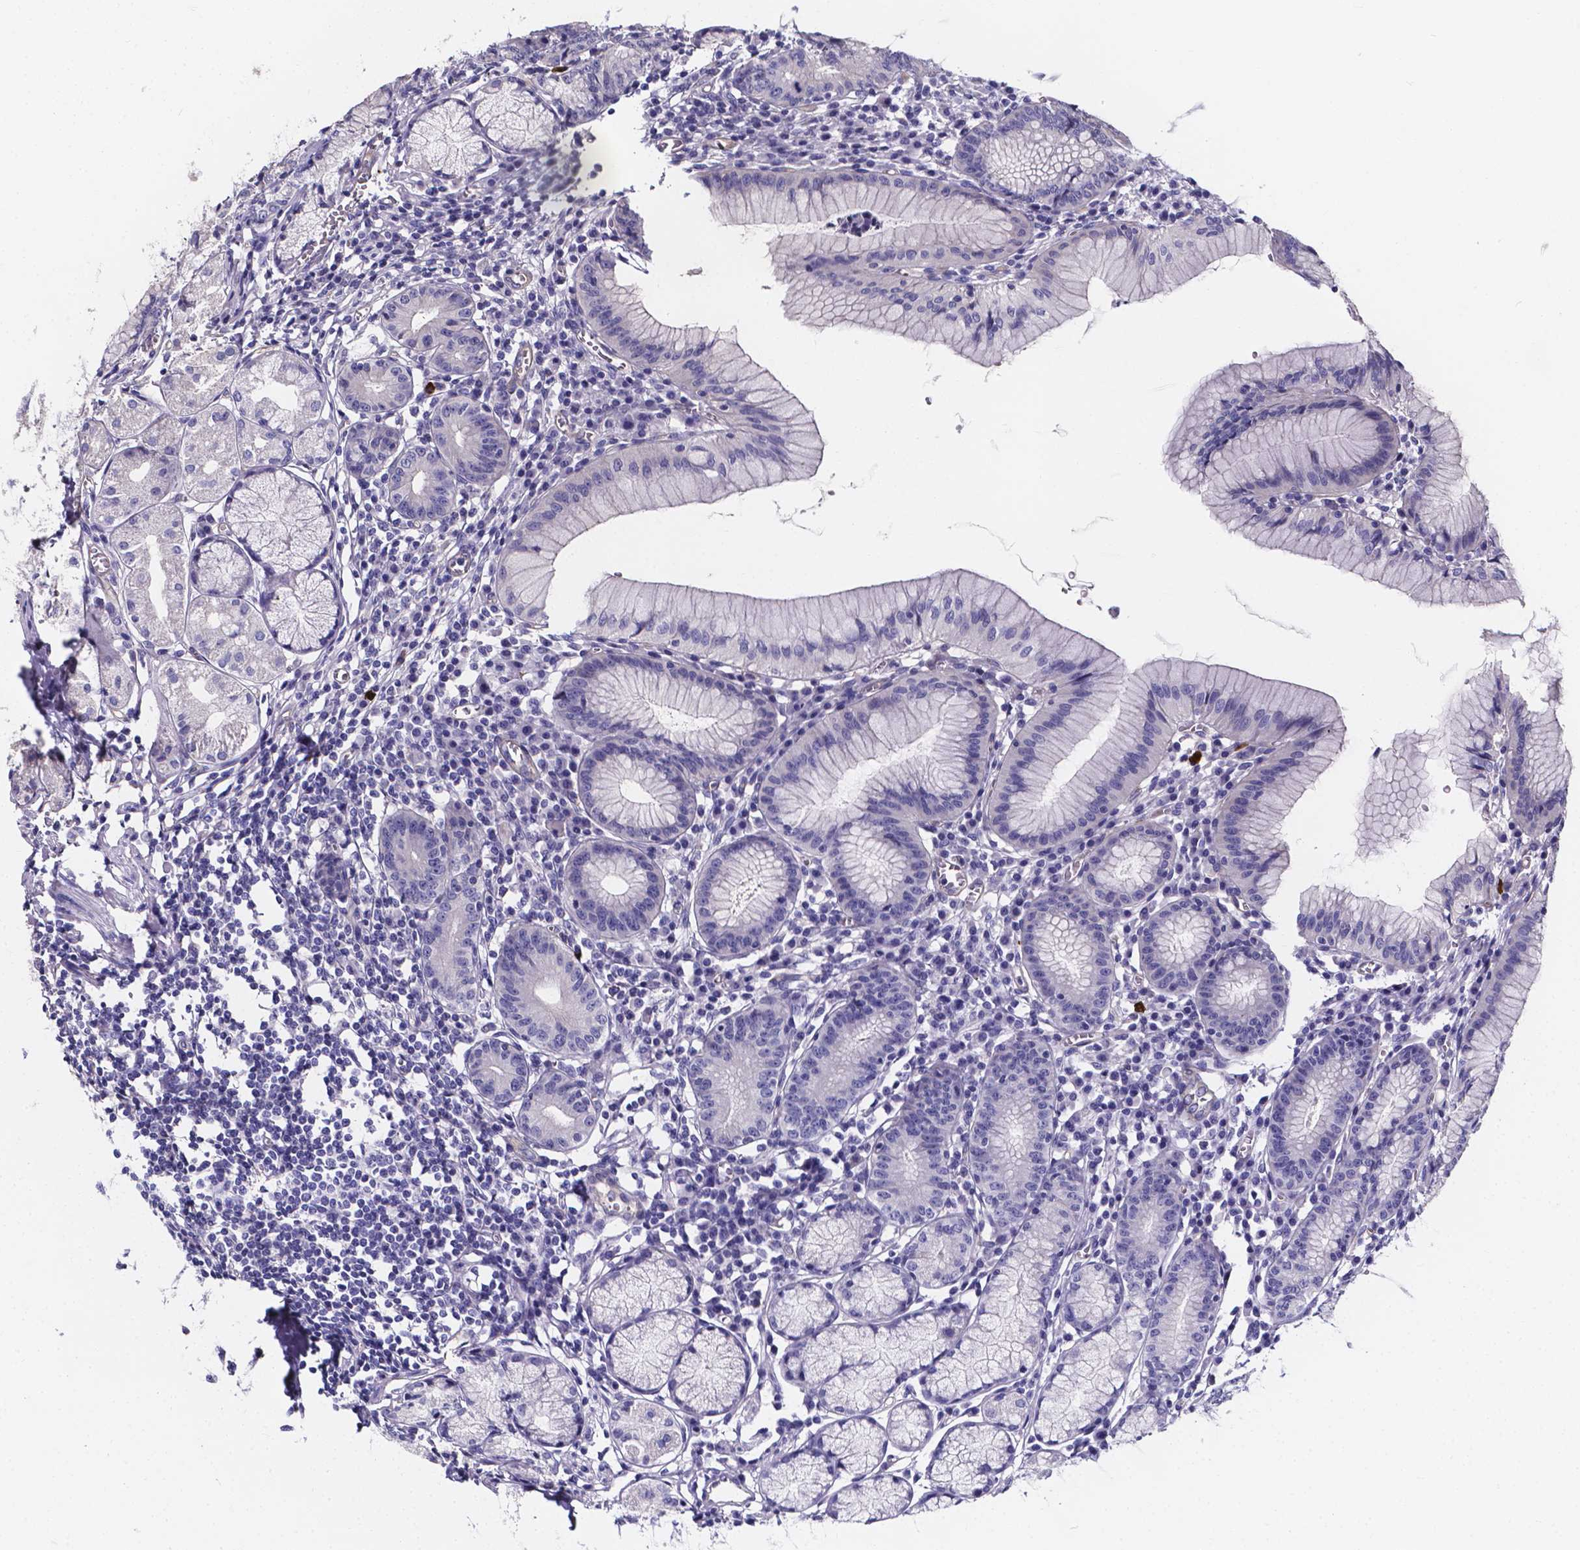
{"staining": {"intensity": "negative", "quantity": "none", "location": "none"}, "tissue": "stomach", "cell_type": "Glandular cells", "image_type": "normal", "snomed": [{"axis": "morphology", "description": "Normal tissue, NOS"}, {"axis": "topography", "description": "Stomach"}], "caption": "This is a image of immunohistochemistry (IHC) staining of normal stomach, which shows no expression in glandular cells.", "gene": "CACNG8", "patient": {"sex": "male", "age": 55}}